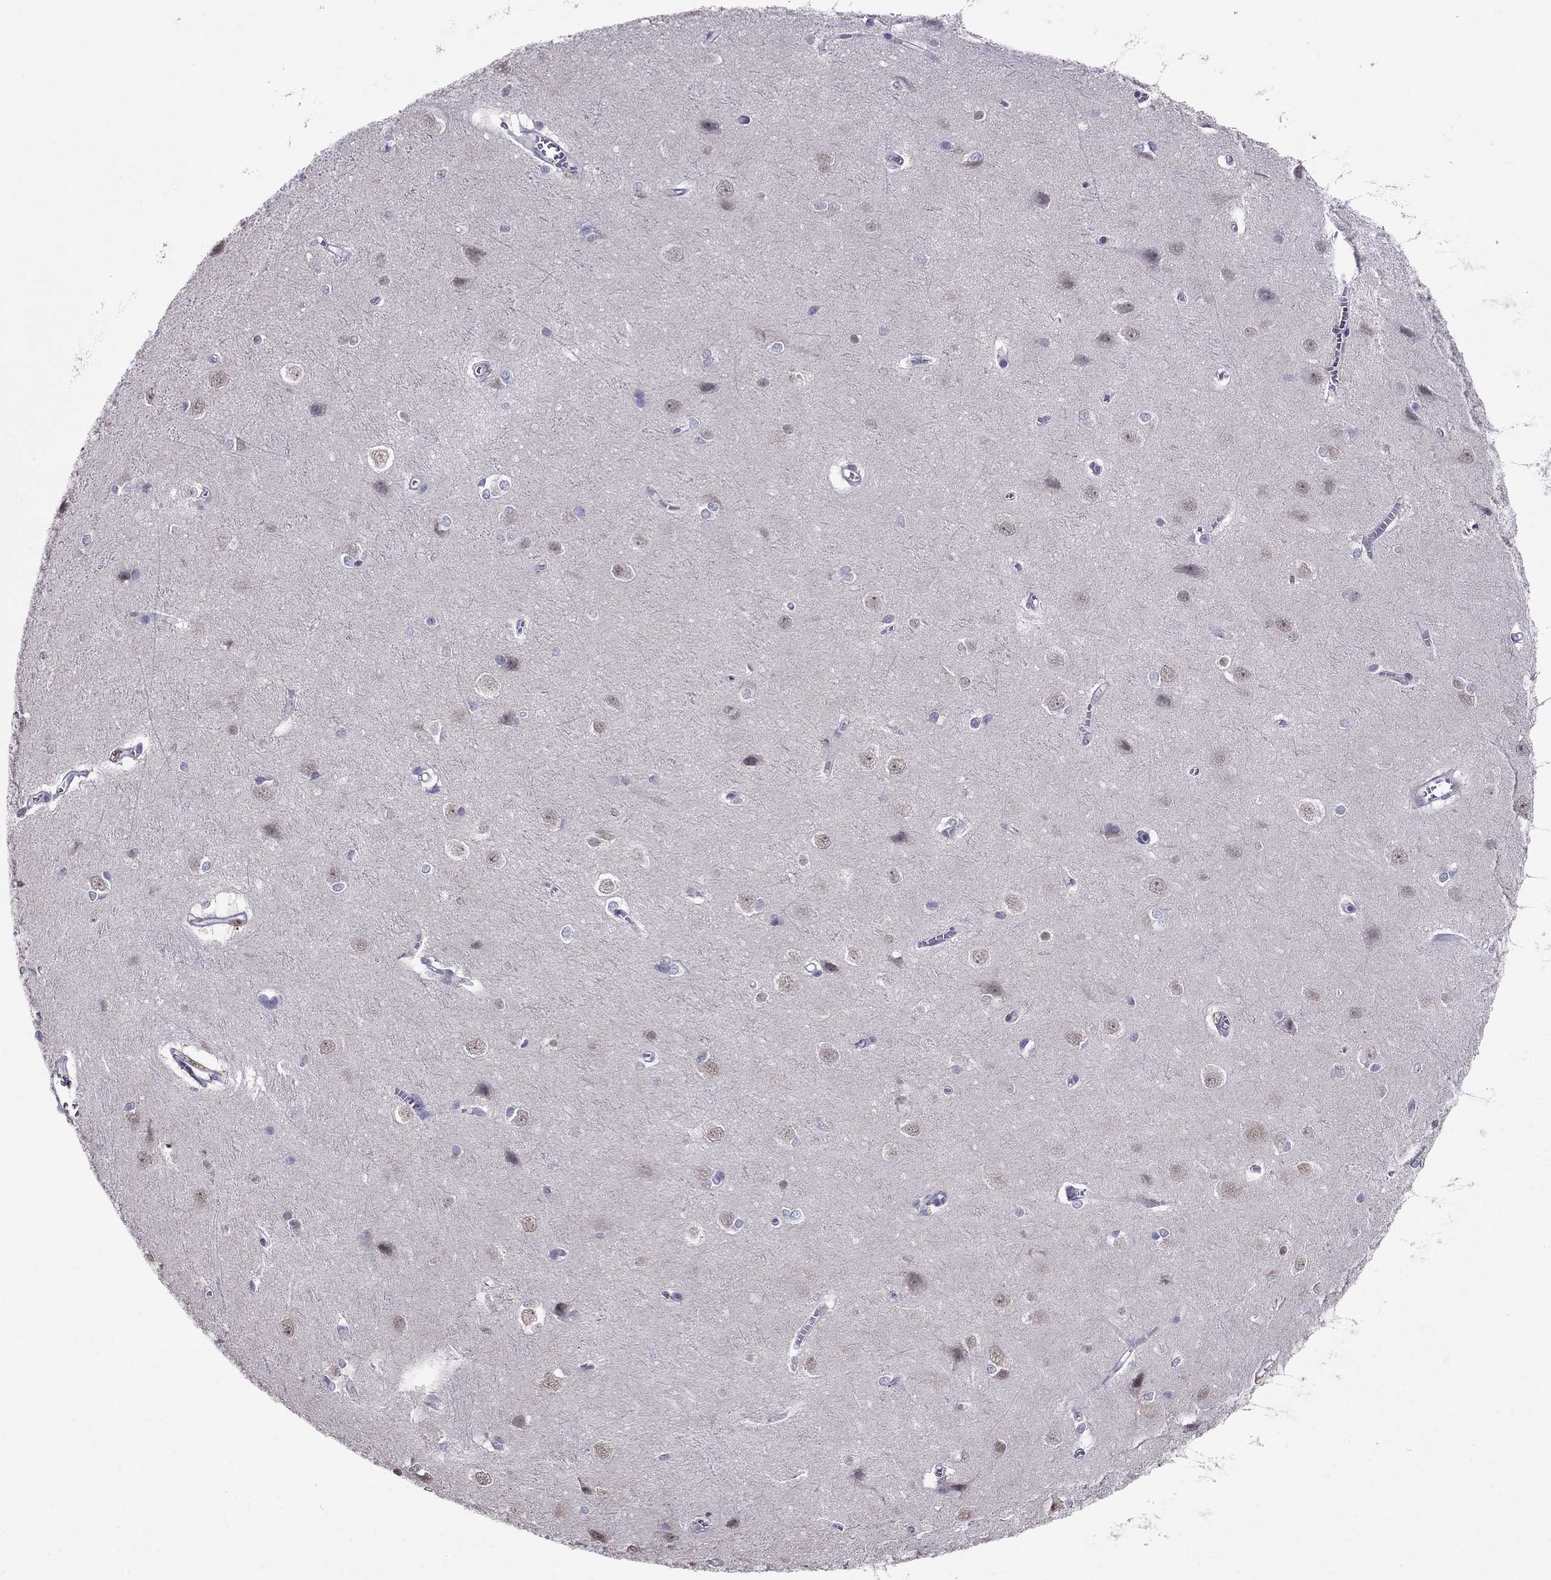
{"staining": {"intensity": "negative", "quantity": "none", "location": "none"}, "tissue": "cerebral cortex", "cell_type": "Endothelial cells", "image_type": "normal", "snomed": [{"axis": "morphology", "description": "Normal tissue, NOS"}, {"axis": "topography", "description": "Cerebral cortex"}], "caption": "Immunohistochemistry (IHC) of normal human cerebral cortex displays no staining in endothelial cells.", "gene": "MYO3B", "patient": {"sex": "male", "age": 37}}